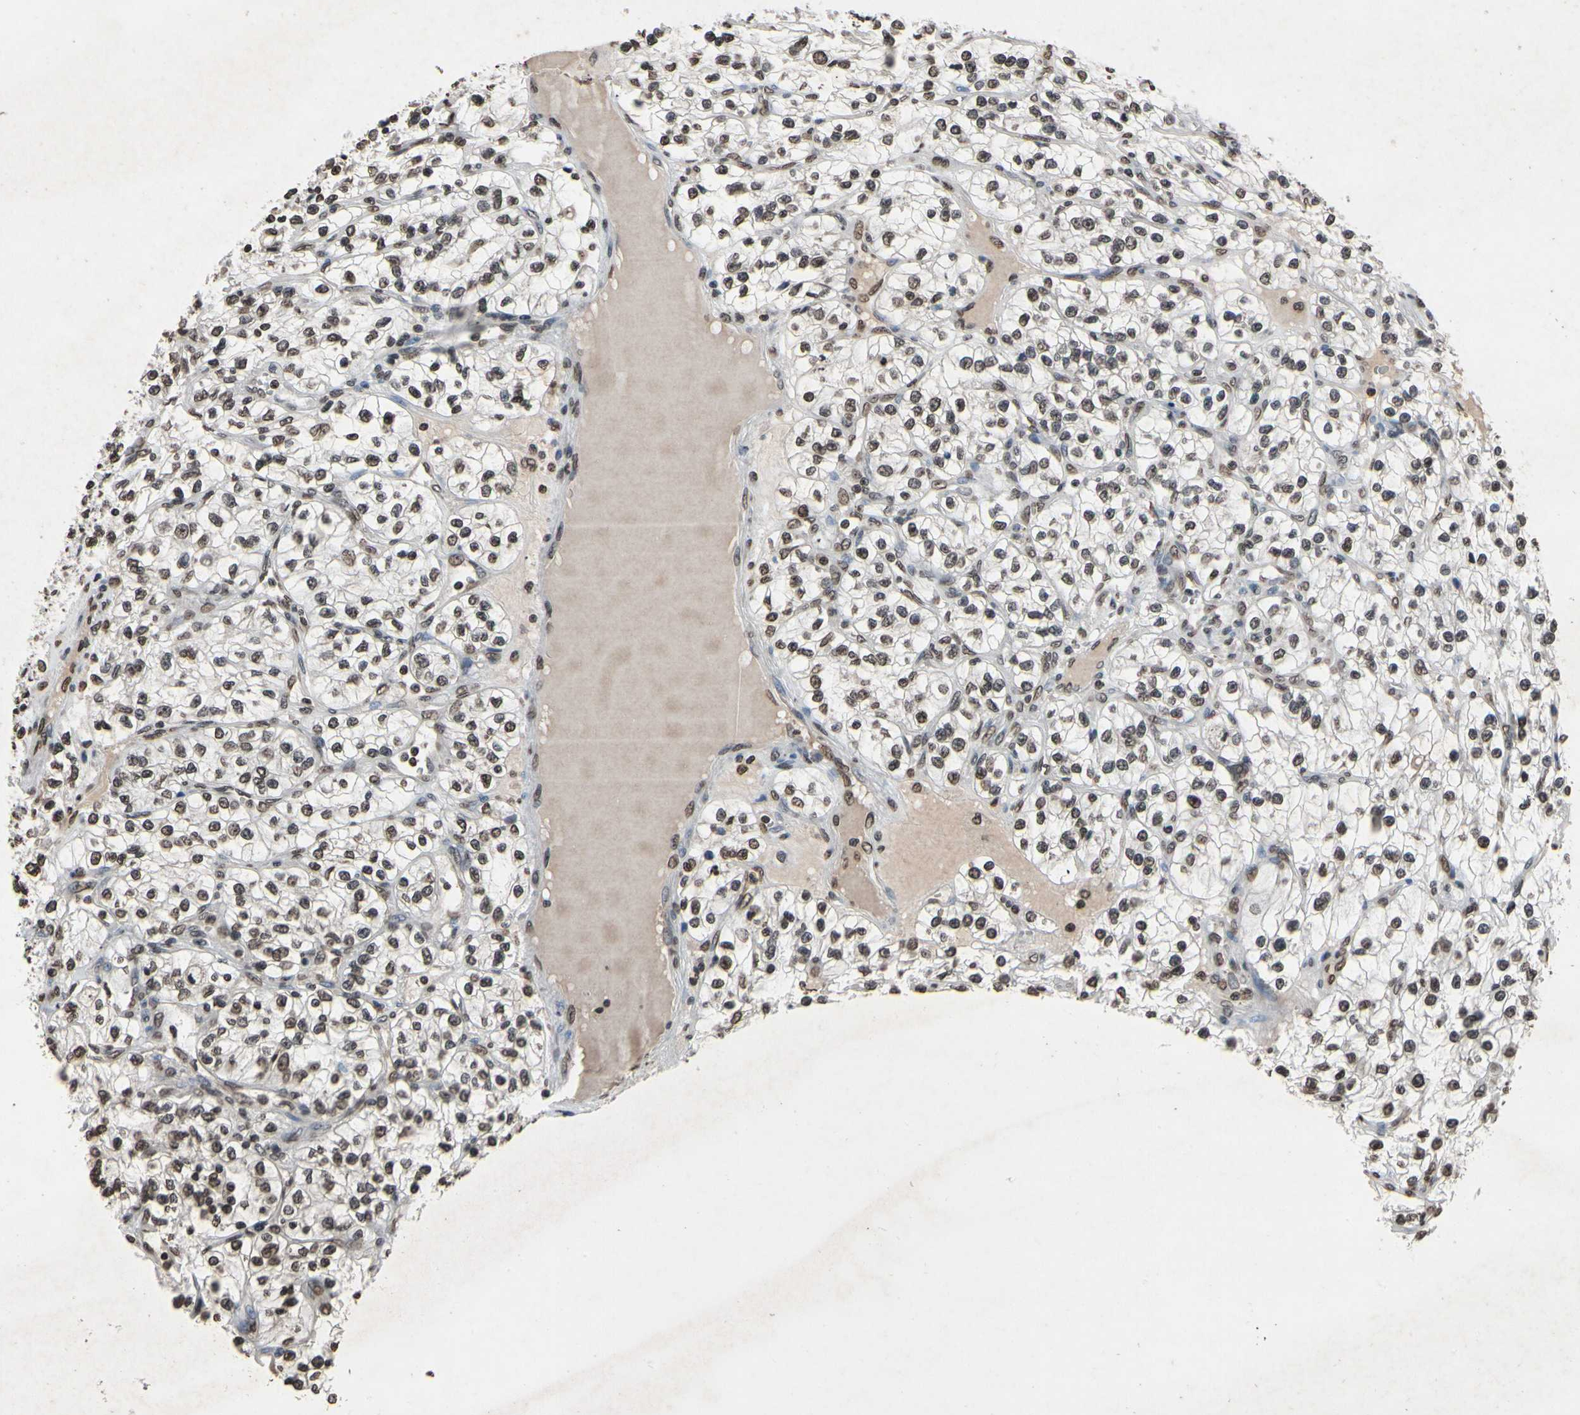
{"staining": {"intensity": "weak", "quantity": ">75%", "location": "nuclear"}, "tissue": "renal cancer", "cell_type": "Tumor cells", "image_type": "cancer", "snomed": [{"axis": "morphology", "description": "Adenocarcinoma, NOS"}, {"axis": "topography", "description": "Kidney"}], "caption": "Protein expression analysis of renal cancer (adenocarcinoma) shows weak nuclear staining in approximately >75% of tumor cells.", "gene": "HIPK2", "patient": {"sex": "female", "age": 57}}